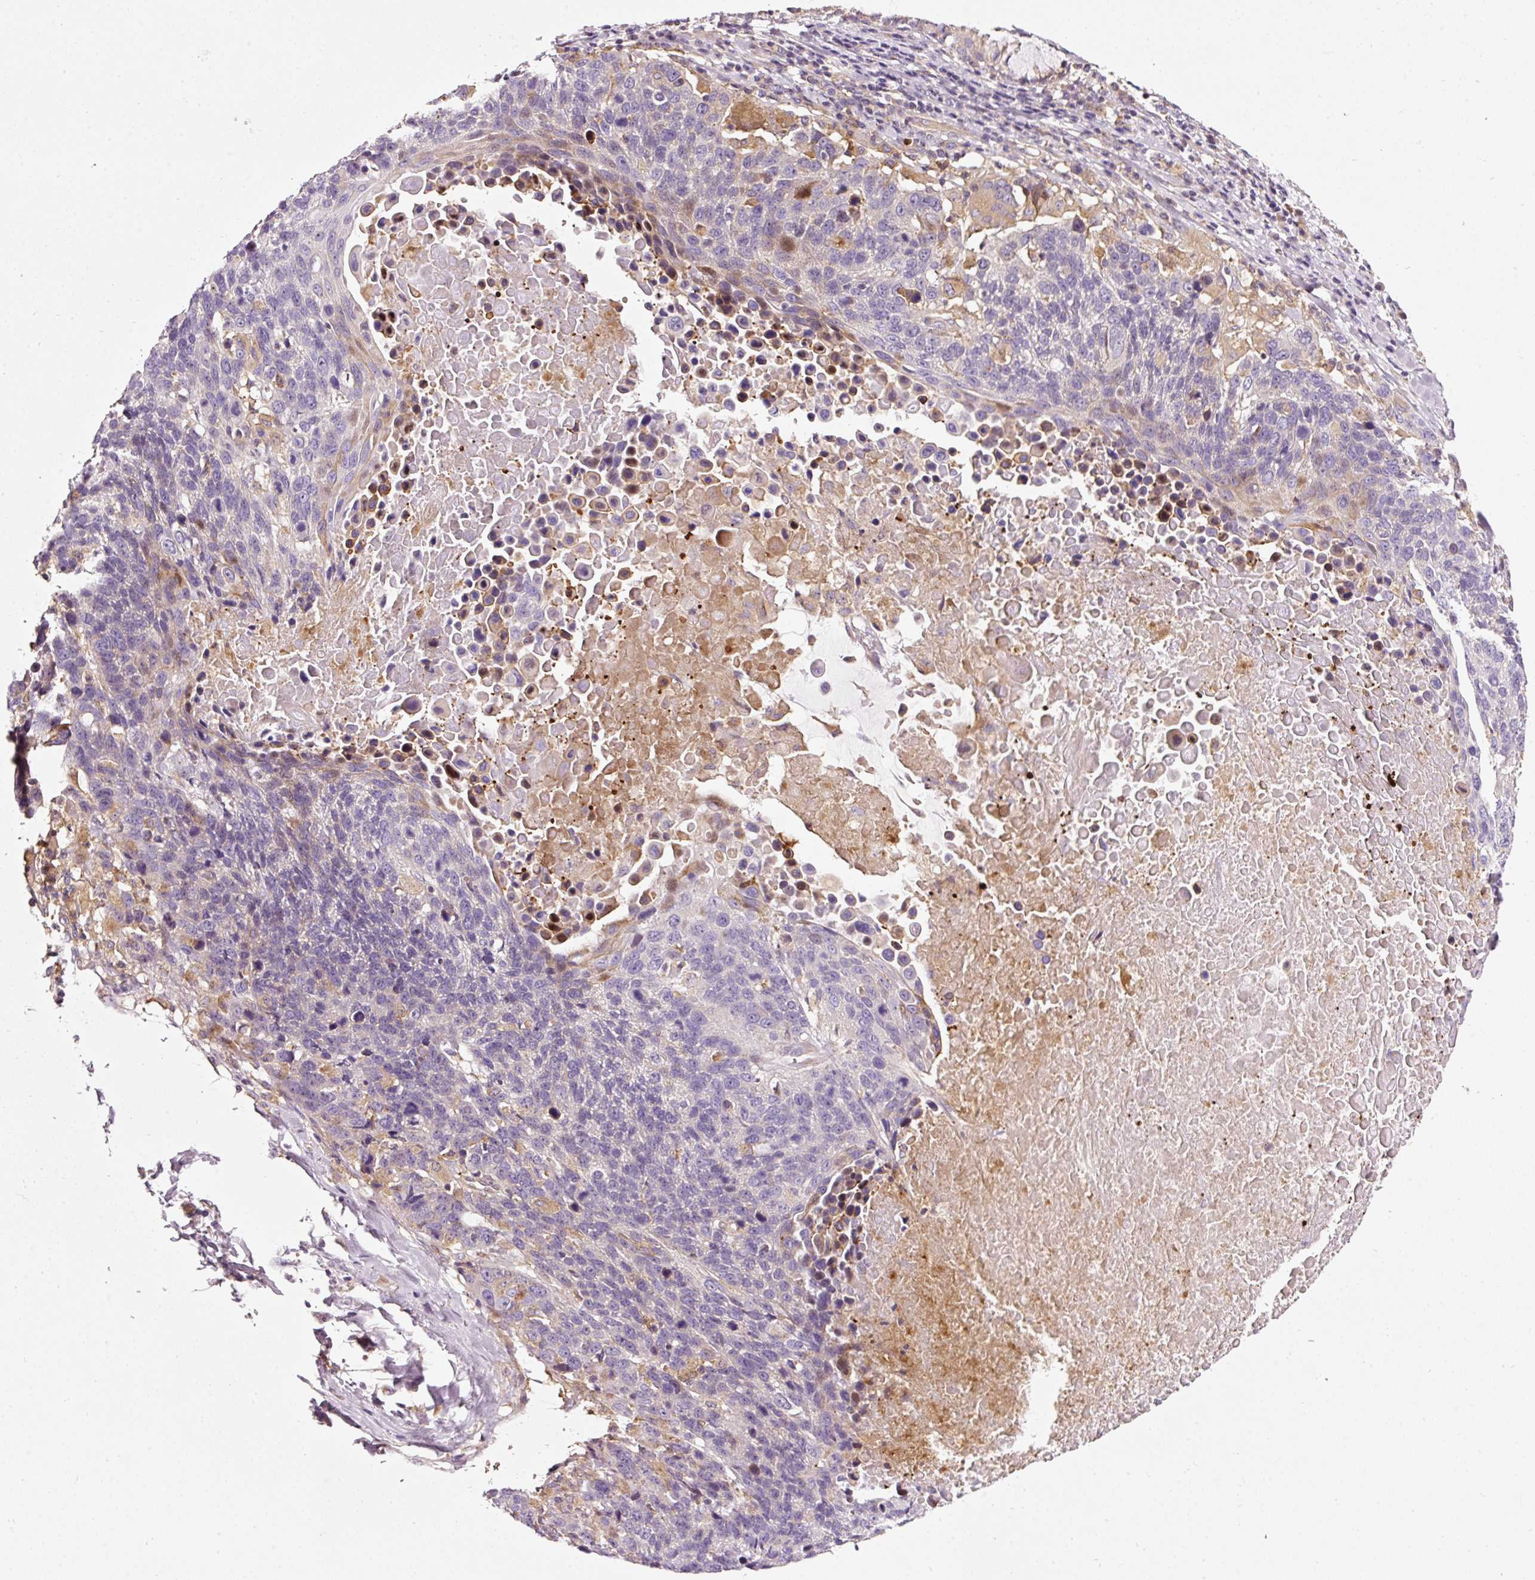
{"staining": {"intensity": "negative", "quantity": "none", "location": "none"}, "tissue": "lung cancer", "cell_type": "Tumor cells", "image_type": "cancer", "snomed": [{"axis": "morphology", "description": "Squamous cell carcinoma, NOS"}, {"axis": "topography", "description": "Lung"}], "caption": "Immunohistochemistry photomicrograph of neoplastic tissue: human lung cancer (squamous cell carcinoma) stained with DAB (3,3'-diaminobenzidine) exhibits no significant protein expression in tumor cells.", "gene": "NAPA", "patient": {"sex": "male", "age": 66}}